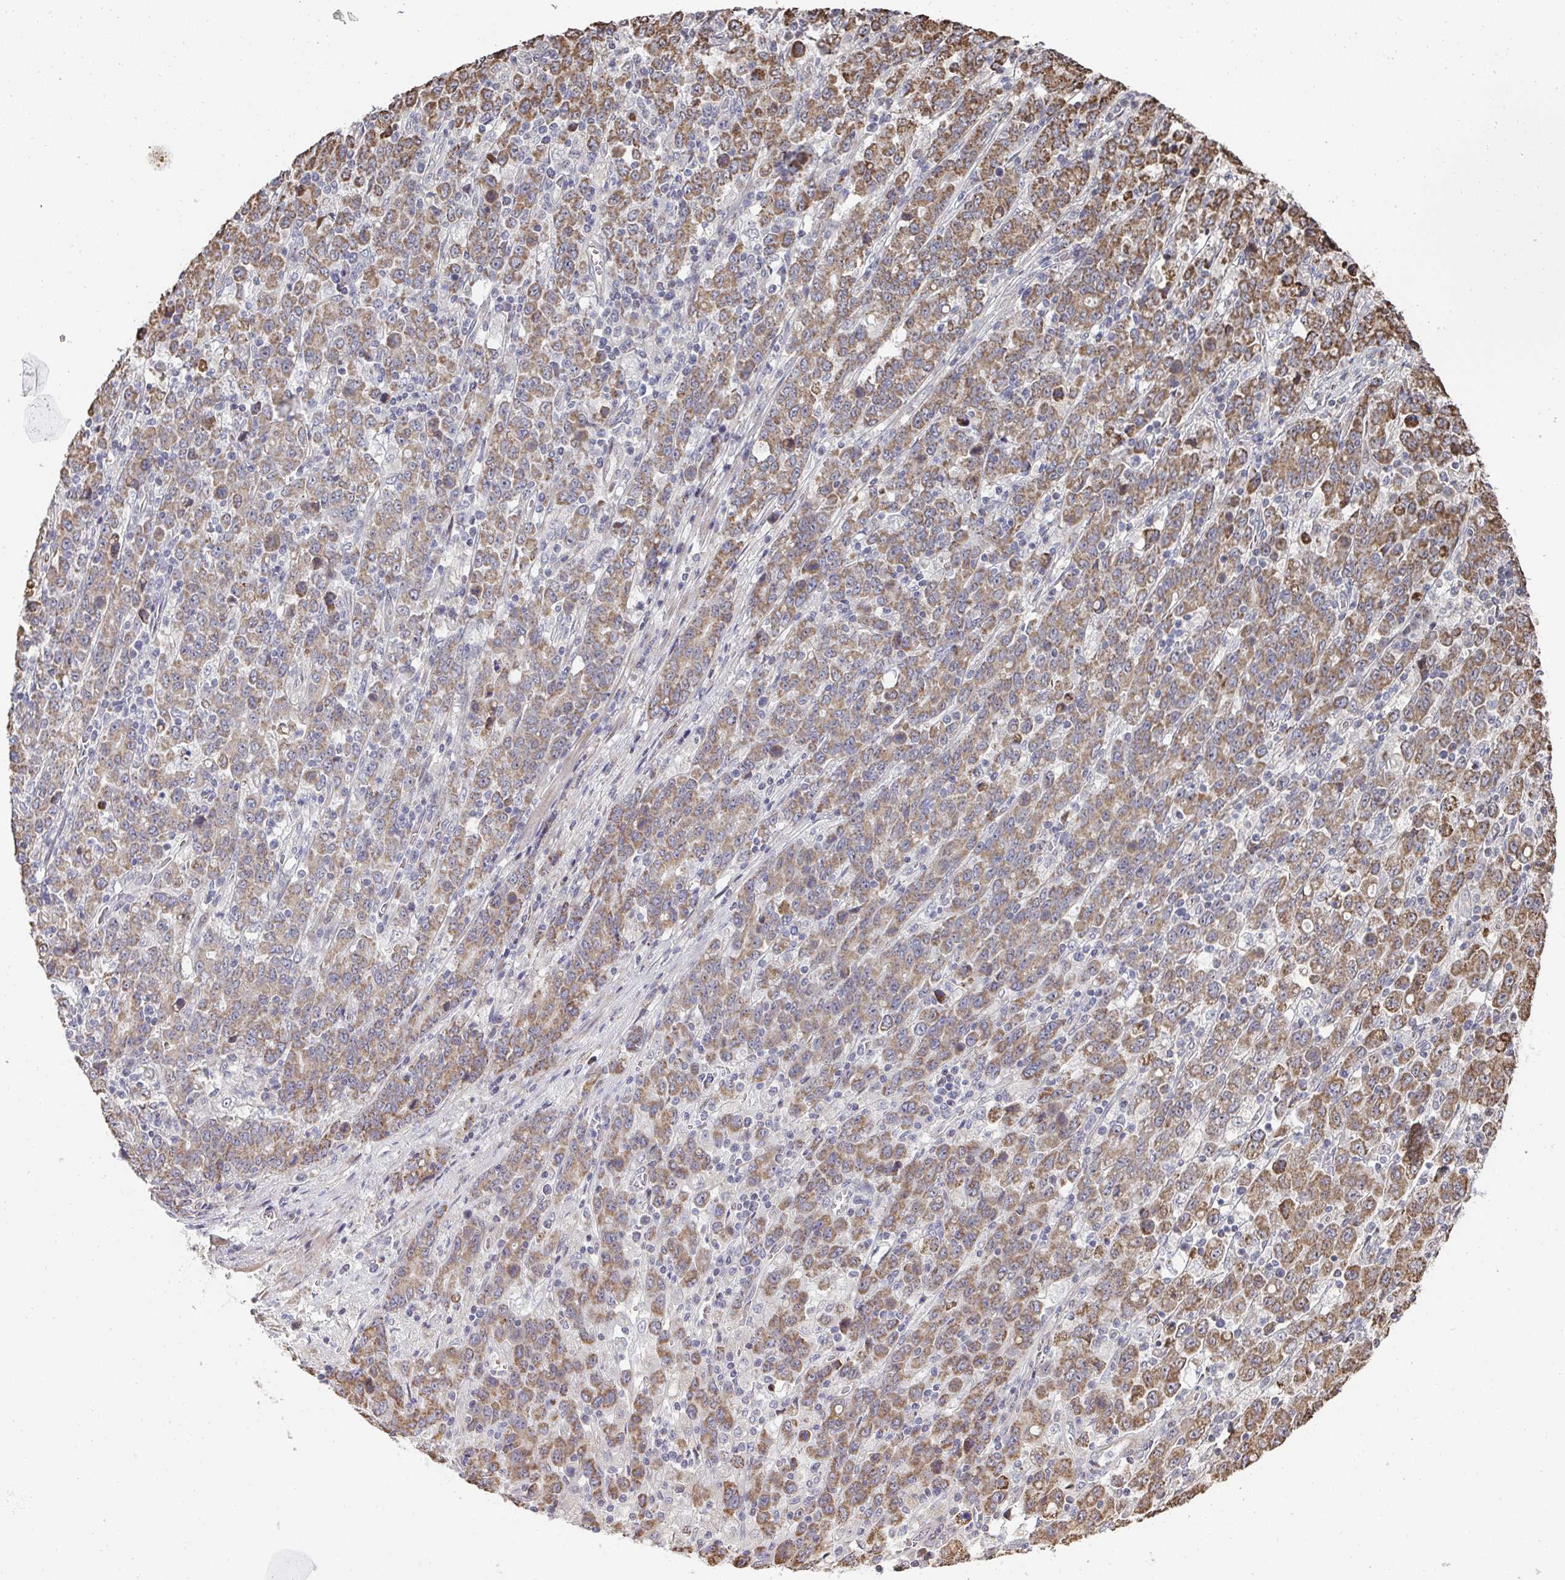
{"staining": {"intensity": "moderate", "quantity": ">75%", "location": "cytoplasmic/membranous"}, "tissue": "stomach cancer", "cell_type": "Tumor cells", "image_type": "cancer", "snomed": [{"axis": "morphology", "description": "Adenocarcinoma, NOS"}, {"axis": "topography", "description": "Stomach, upper"}], "caption": "Stomach cancer stained for a protein (brown) shows moderate cytoplasmic/membranous positive staining in about >75% of tumor cells.", "gene": "AGTPBP1", "patient": {"sex": "male", "age": 69}}